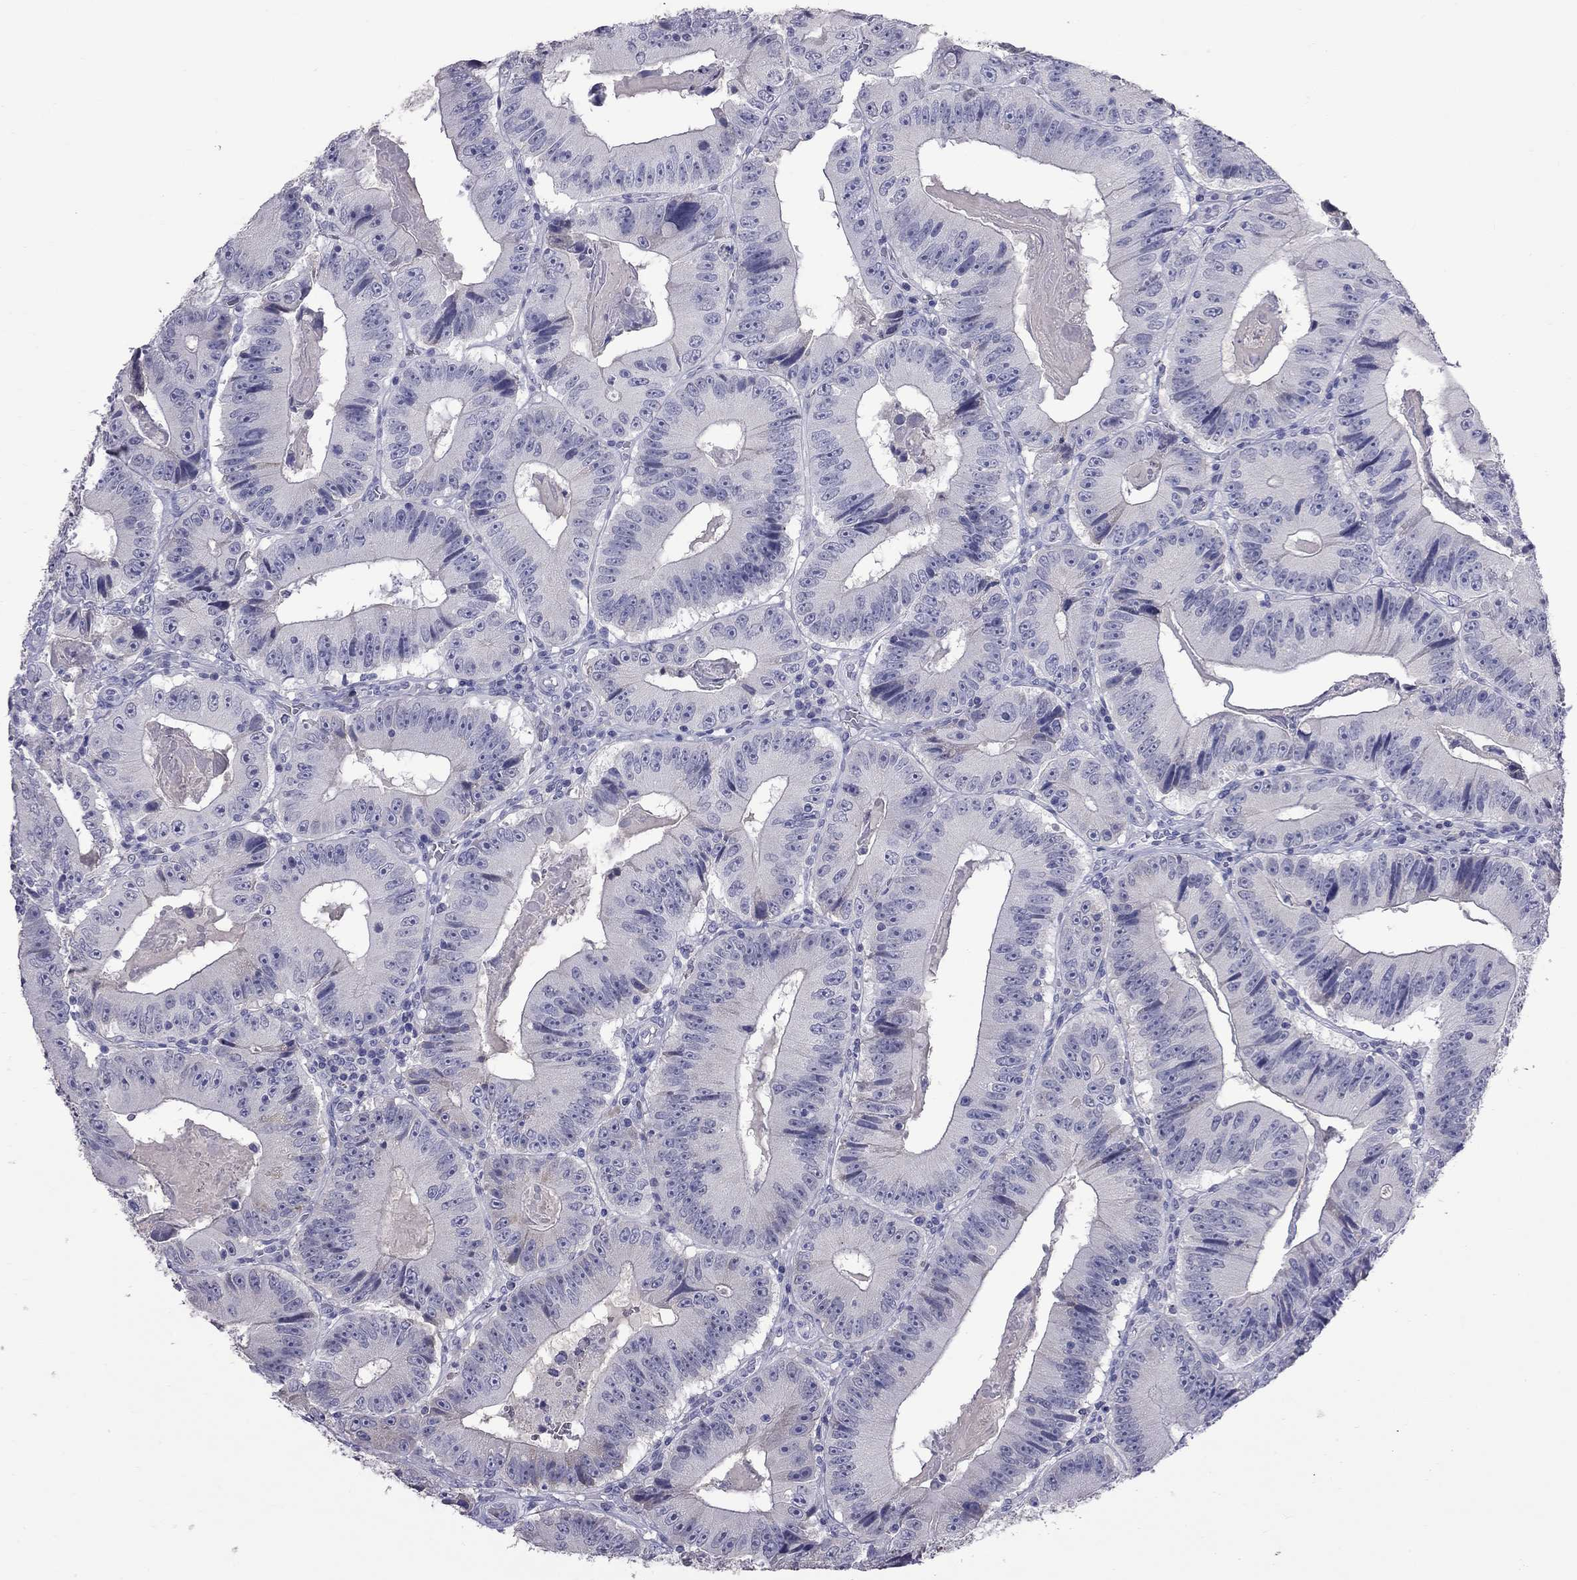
{"staining": {"intensity": "negative", "quantity": "none", "location": "none"}, "tissue": "colorectal cancer", "cell_type": "Tumor cells", "image_type": "cancer", "snomed": [{"axis": "morphology", "description": "Adenocarcinoma, NOS"}, {"axis": "topography", "description": "Colon"}], "caption": "Immunohistochemical staining of human colorectal adenocarcinoma shows no significant positivity in tumor cells.", "gene": "CFAP91", "patient": {"sex": "female", "age": 86}}